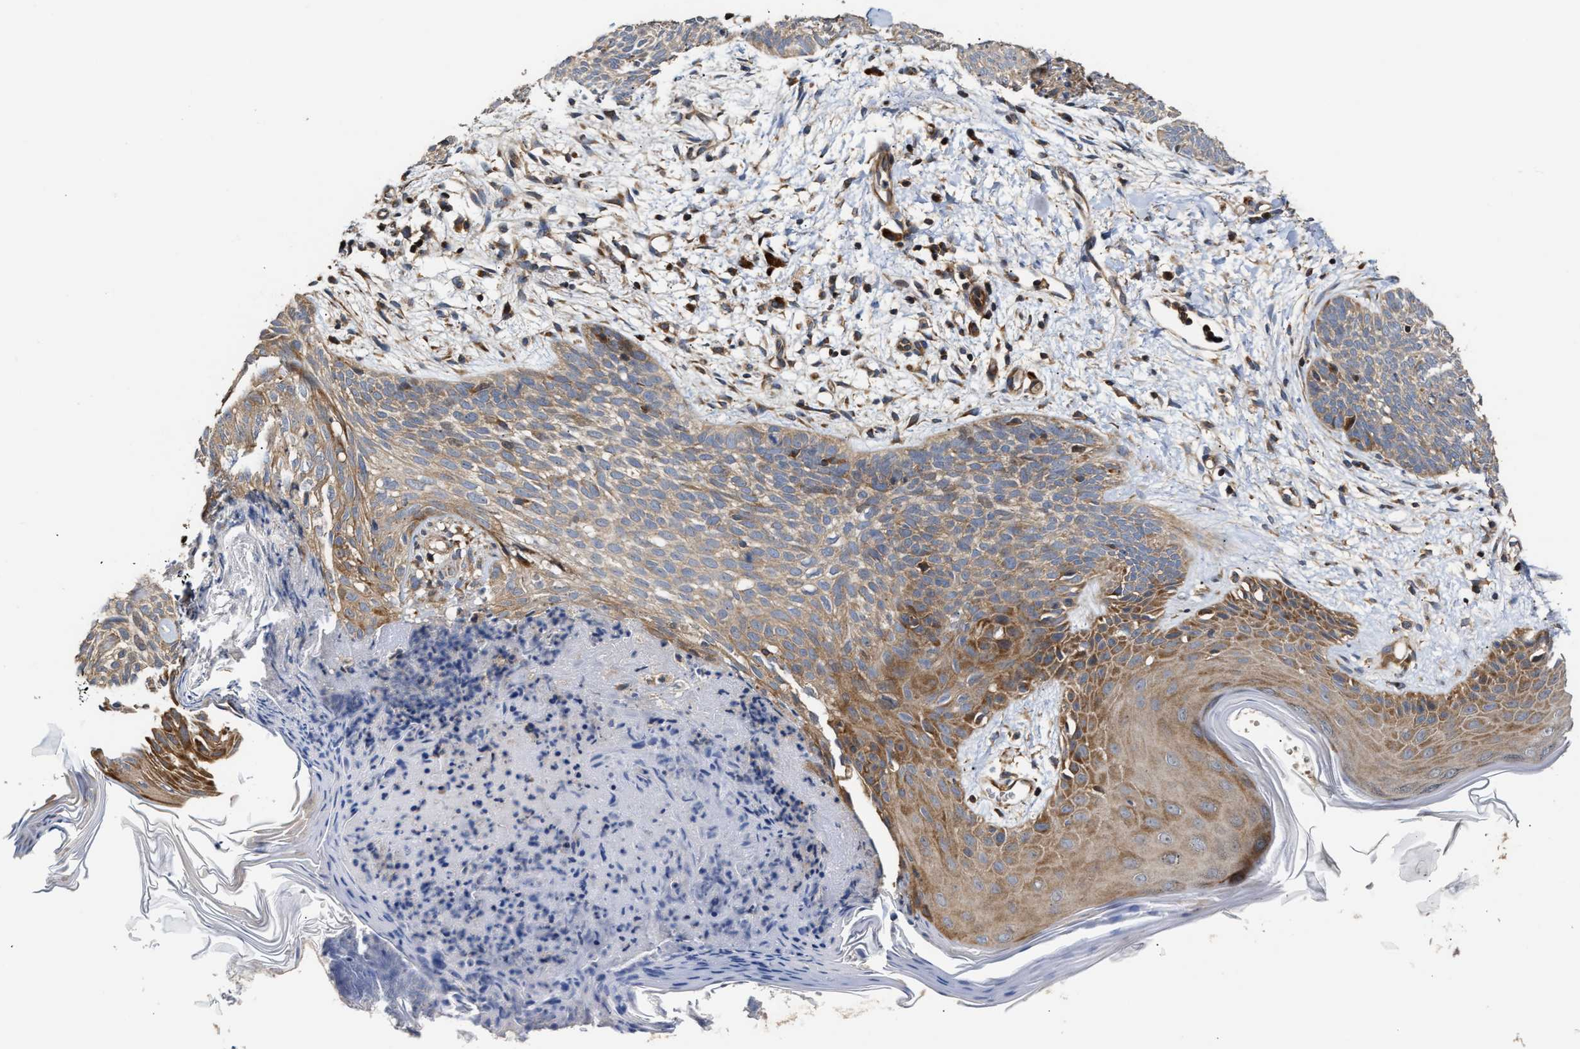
{"staining": {"intensity": "weak", "quantity": ">75%", "location": "cytoplasmic/membranous"}, "tissue": "skin cancer", "cell_type": "Tumor cells", "image_type": "cancer", "snomed": [{"axis": "morphology", "description": "Basal cell carcinoma"}, {"axis": "topography", "description": "Skin"}], "caption": "Skin basal cell carcinoma stained for a protein (brown) shows weak cytoplasmic/membranous positive staining in approximately >75% of tumor cells.", "gene": "CLIP2", "patient": {"sex": "female", "age": 59}}